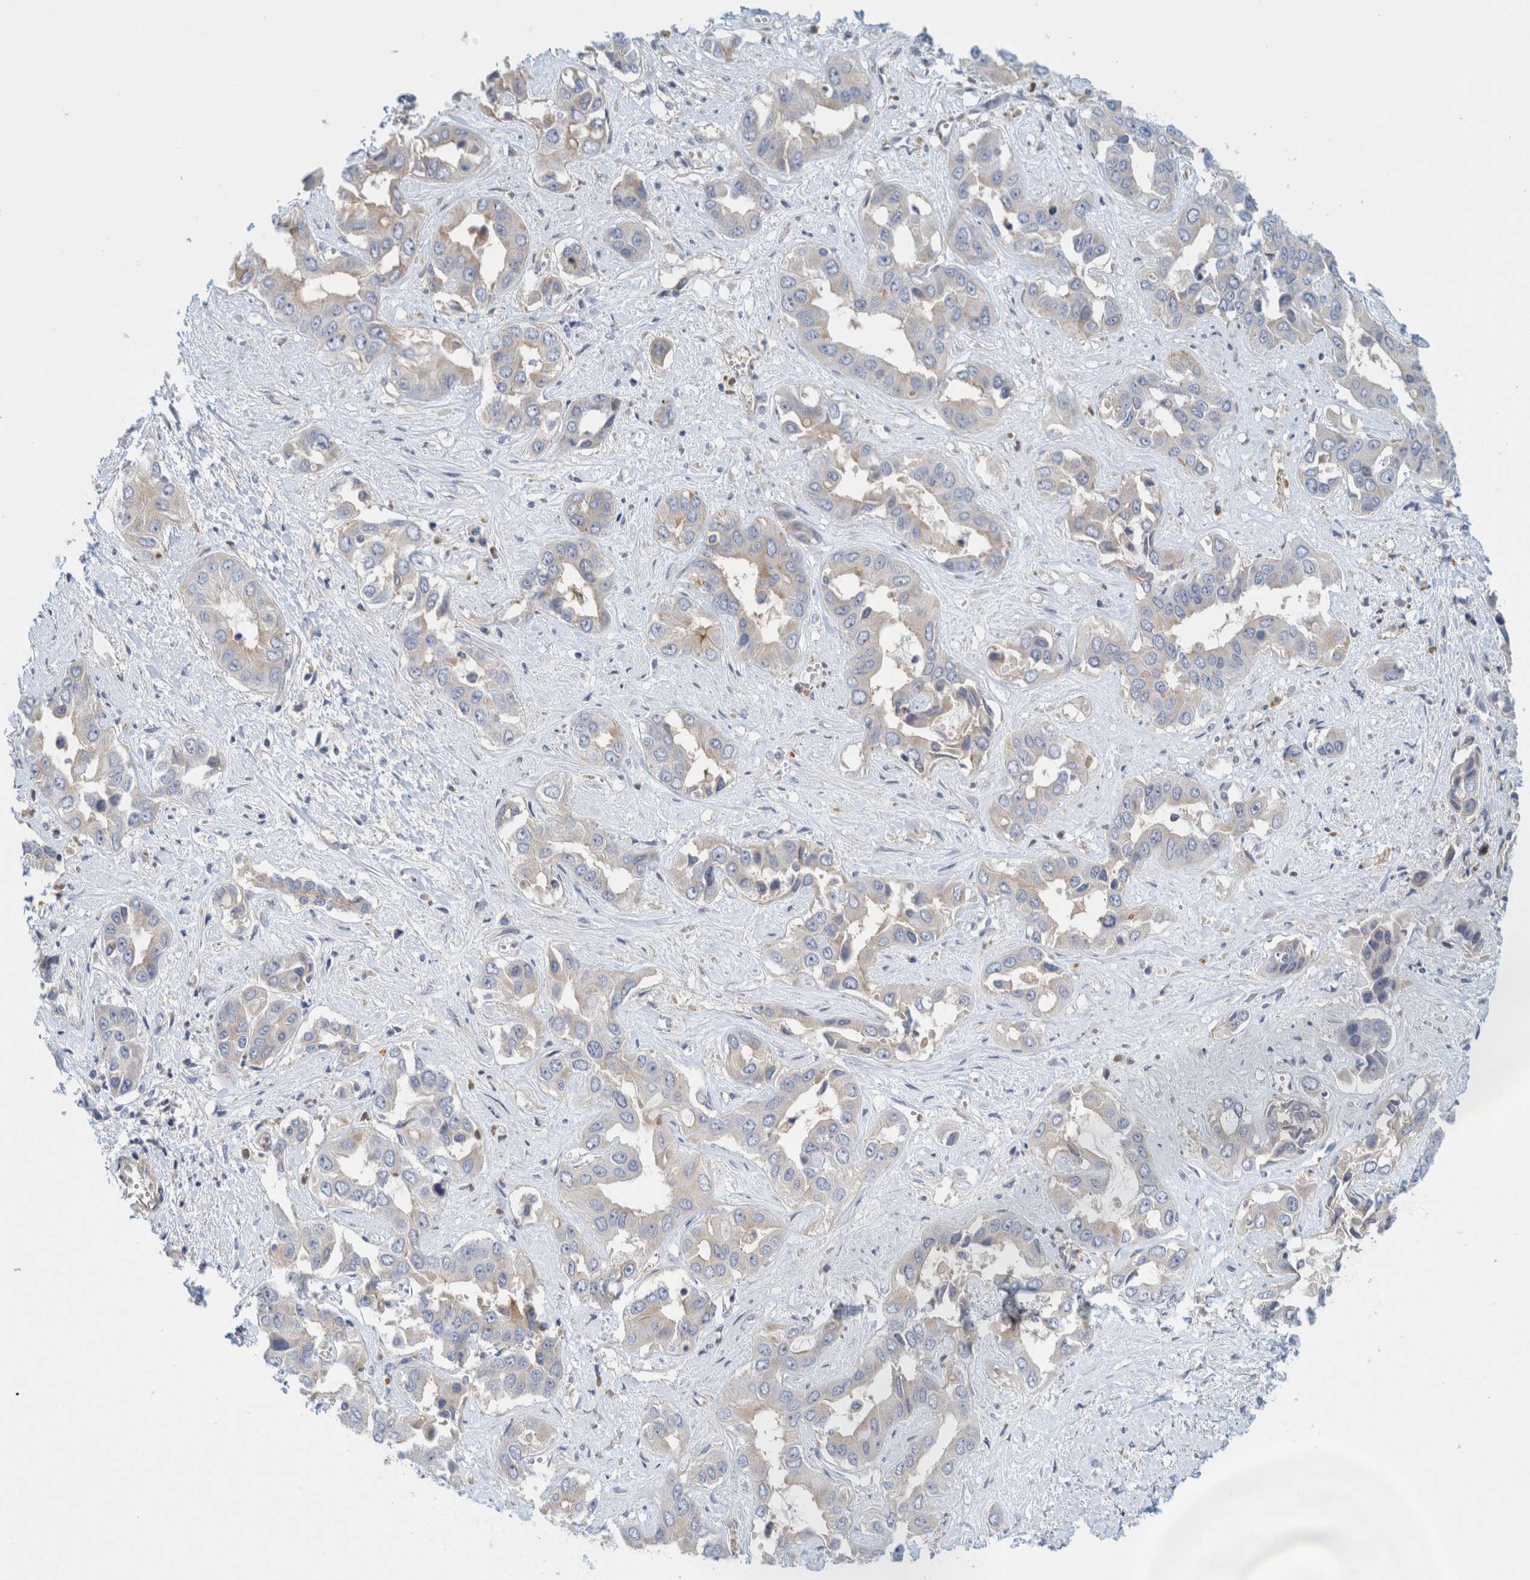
{"staining": {"intensity": "negative", "quantity": "none", "location": "none"}, "tissue": "liver cancer", "cell_type": "Tumor cells", "image_type": "cancer", "snomed": [{"axis": "morphology", "description": "Cholangiocarcinoma"}, {"axis": "topography", "description": "Liver"}], "caption": "Immunohistochemical staining of human liver cancer (cholangiocarcinoma) displays no significant expression in tumor cells. (Brightfield microscopy of DAB immunohistochemistry at high magnification).", "gene": "ZNF324B", "patient": {"sex": "female", "age": 52}}